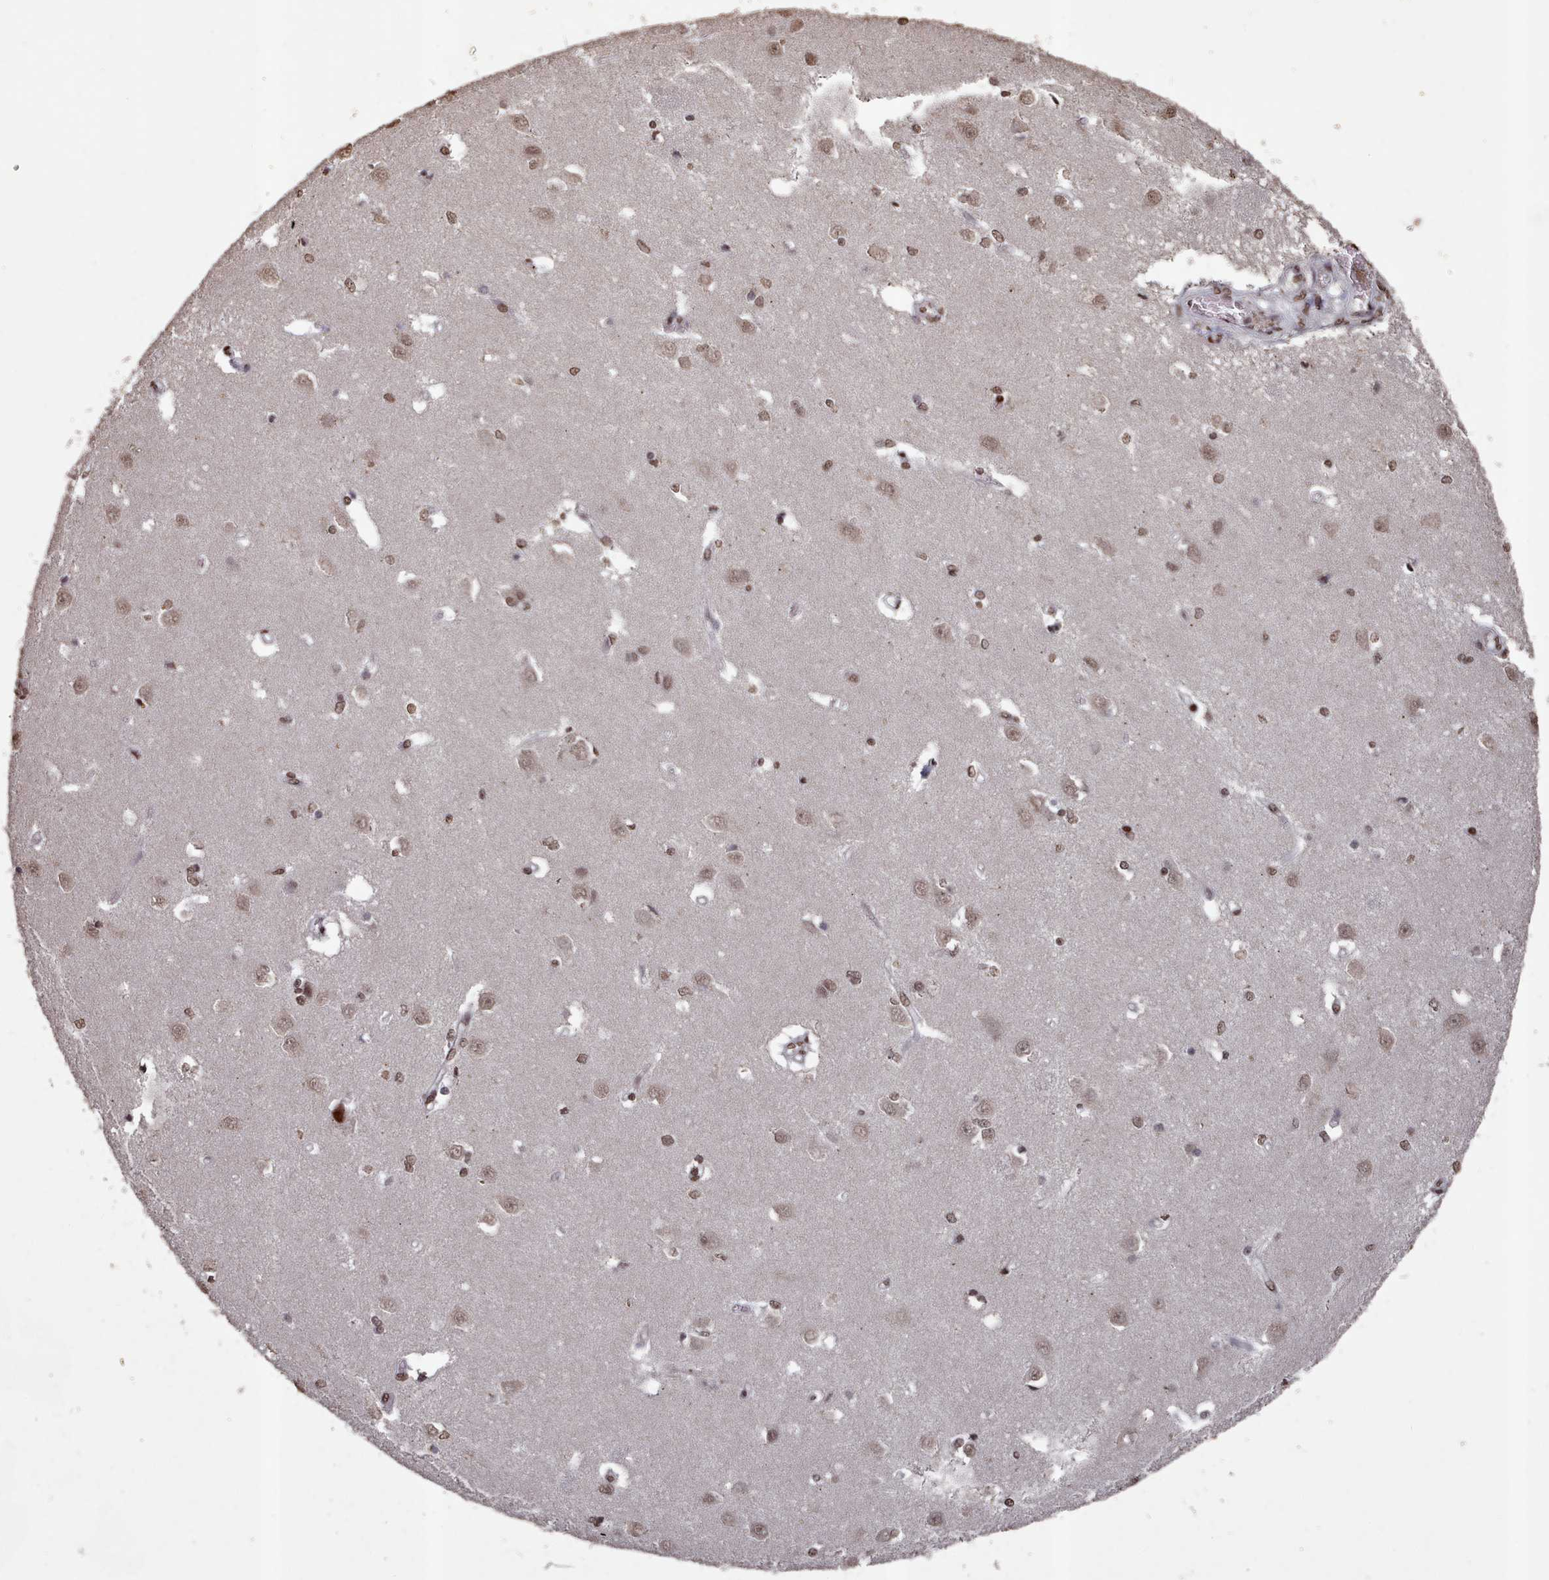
{"staining": {"intensity": "moderate", "quantity": "25%-75%", "location": "nuclear"}, "tissue": "caudate", "cell_type": "Glial cells", "image_type": "normal", "snomed": [{"axis": "morphology", "description": "Normal tissue, NOS"}, {"axis": "topography", "description": "Lateral ventricle wall"}], "caption": "A photomicrograph of human caudate stained for a protein demonstrates moderate nuclear brown staining in glial cells. Nuclei are stained in blue.", "gene": "PNRC2", "patient": {"sex": "male", "age": 37}}